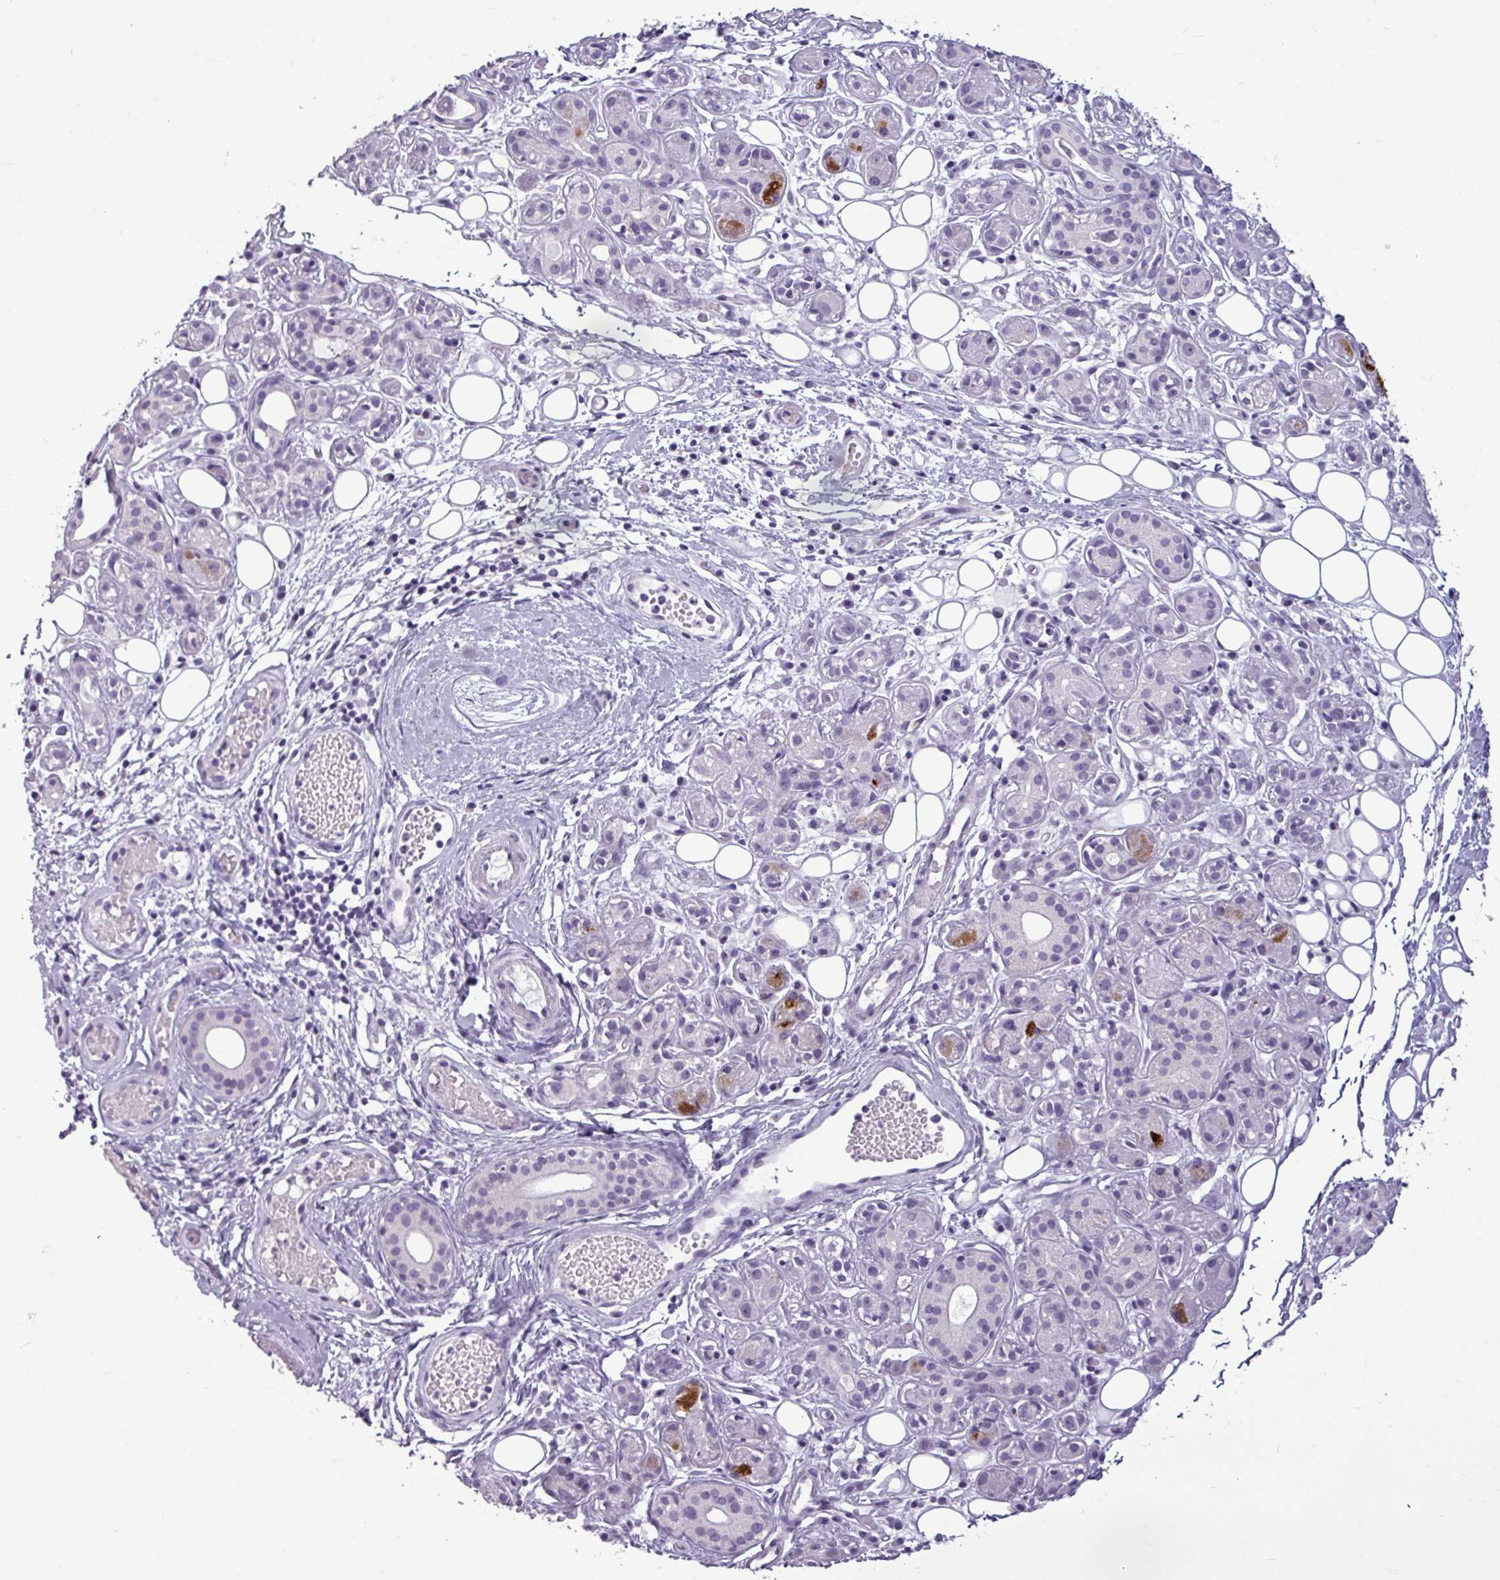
{"staining": {"intensity": "strong", "quantity": "<25%", "location": "cytoplasmic/membranous"}, "tissue": "salivary gland", "cell_type": "Glandular cells", "image_type": "normal", "snomed": [{"axis": "morphology", "description": "Normal tissue, NOS"}, {"axis": "topography", "description": "Salivary gland"}], "caption": "High-magnification brightfield microscopy of benign salivary gland stained with DAB (3,3'-diaminobenzidine) (brown) and counterstained with hematoxylin (blue). glandular cells exhibit strong cytoplasmic/membranous expression is appreciated in about<25% of cells.", "gene": "AMY2A", "patient": {"sex": "male", "age": 54}}